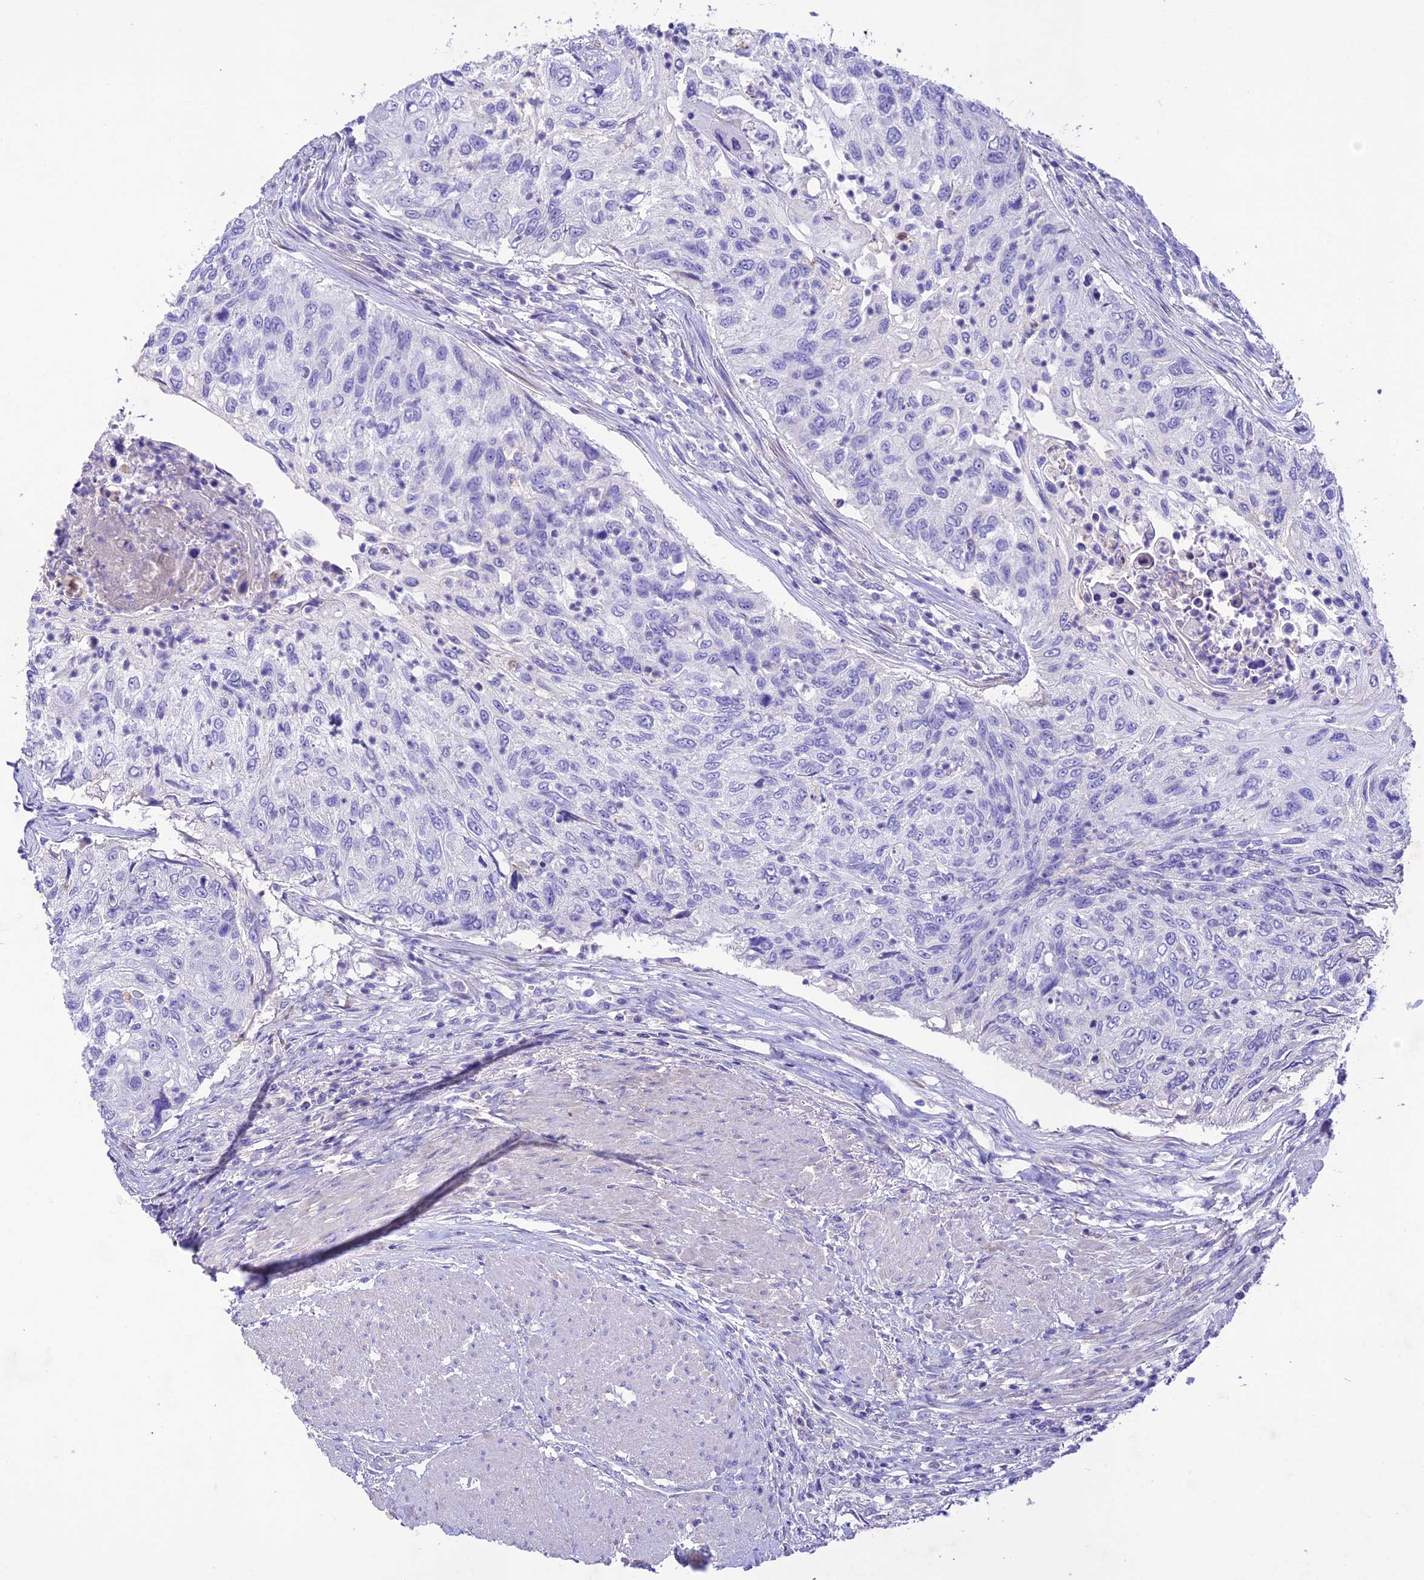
{"staining": {"intensity": "negative", "quantity": "none", "location": "none"}, "tissue": "urothelial cancer", "cell_type": "Tumor cells", "image_type": "cancer", "snomed": [{"axis": "morphology", "description": "Urothelial carcinoma, High grade"}, {"axis": "topography", "description": "Urinary bladder"}], "caption": "Tumor cells are negative for brown protein staining in urothelial cancer.", "gene": "NLRP6", "patient": {"sex": "female", "age": 60}}